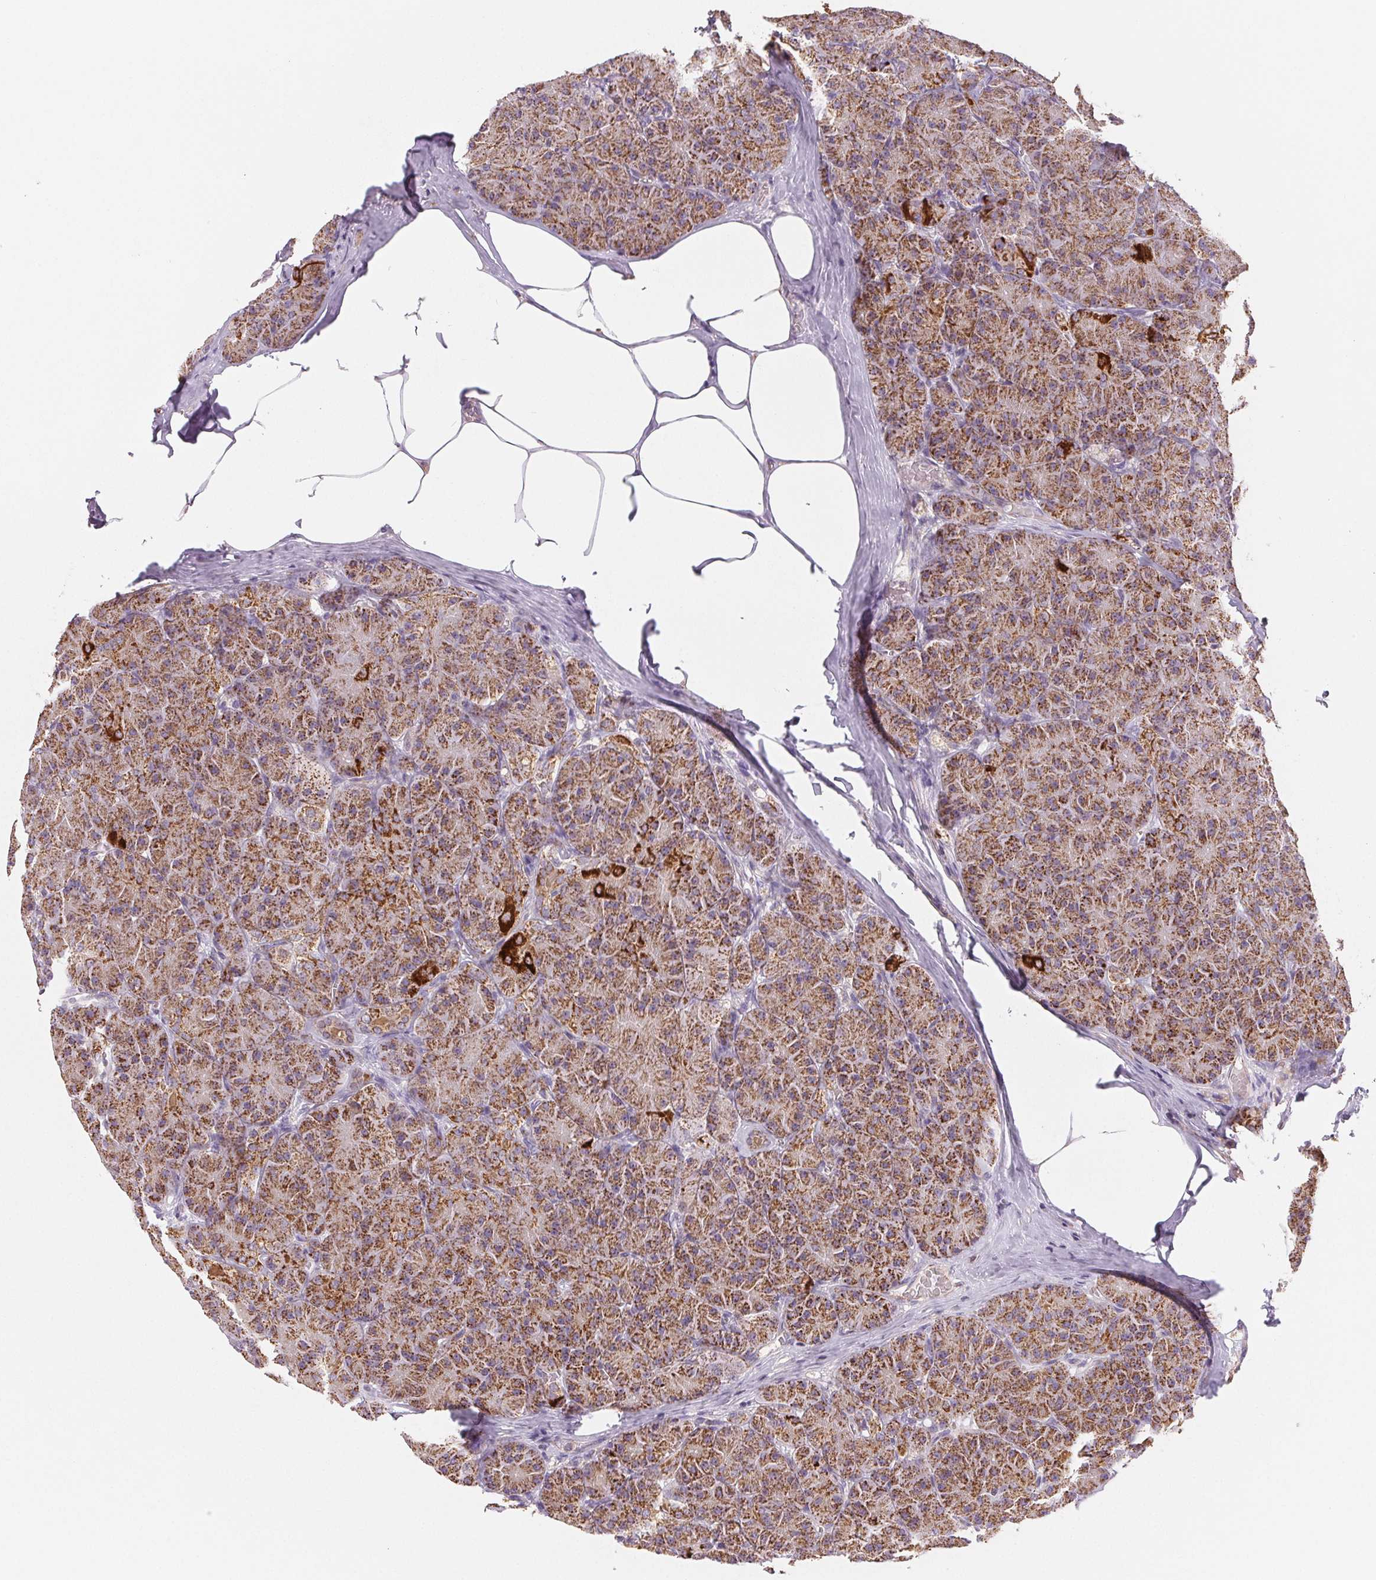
{"staining": {"intensity": "moderate", "quantity": ">75%", "location": "cytoplasmic/membranous"}, "tissue": "pancreas", "cell_type": "Exocrine glandular cells", "image_type": "normal", "snomed": [{"axis": "morphology", "description": "Normal tissue, NOS"}, {"axis": "topography", "description": "Pancreas"}], "caption": "The immunohistochemical stain shows moderate cytoplasmic/membranous expression in exocrine glandular cells of normal pancreas.", "gene": "HINT2", "patient": {"sex": "male", "age": 57}}